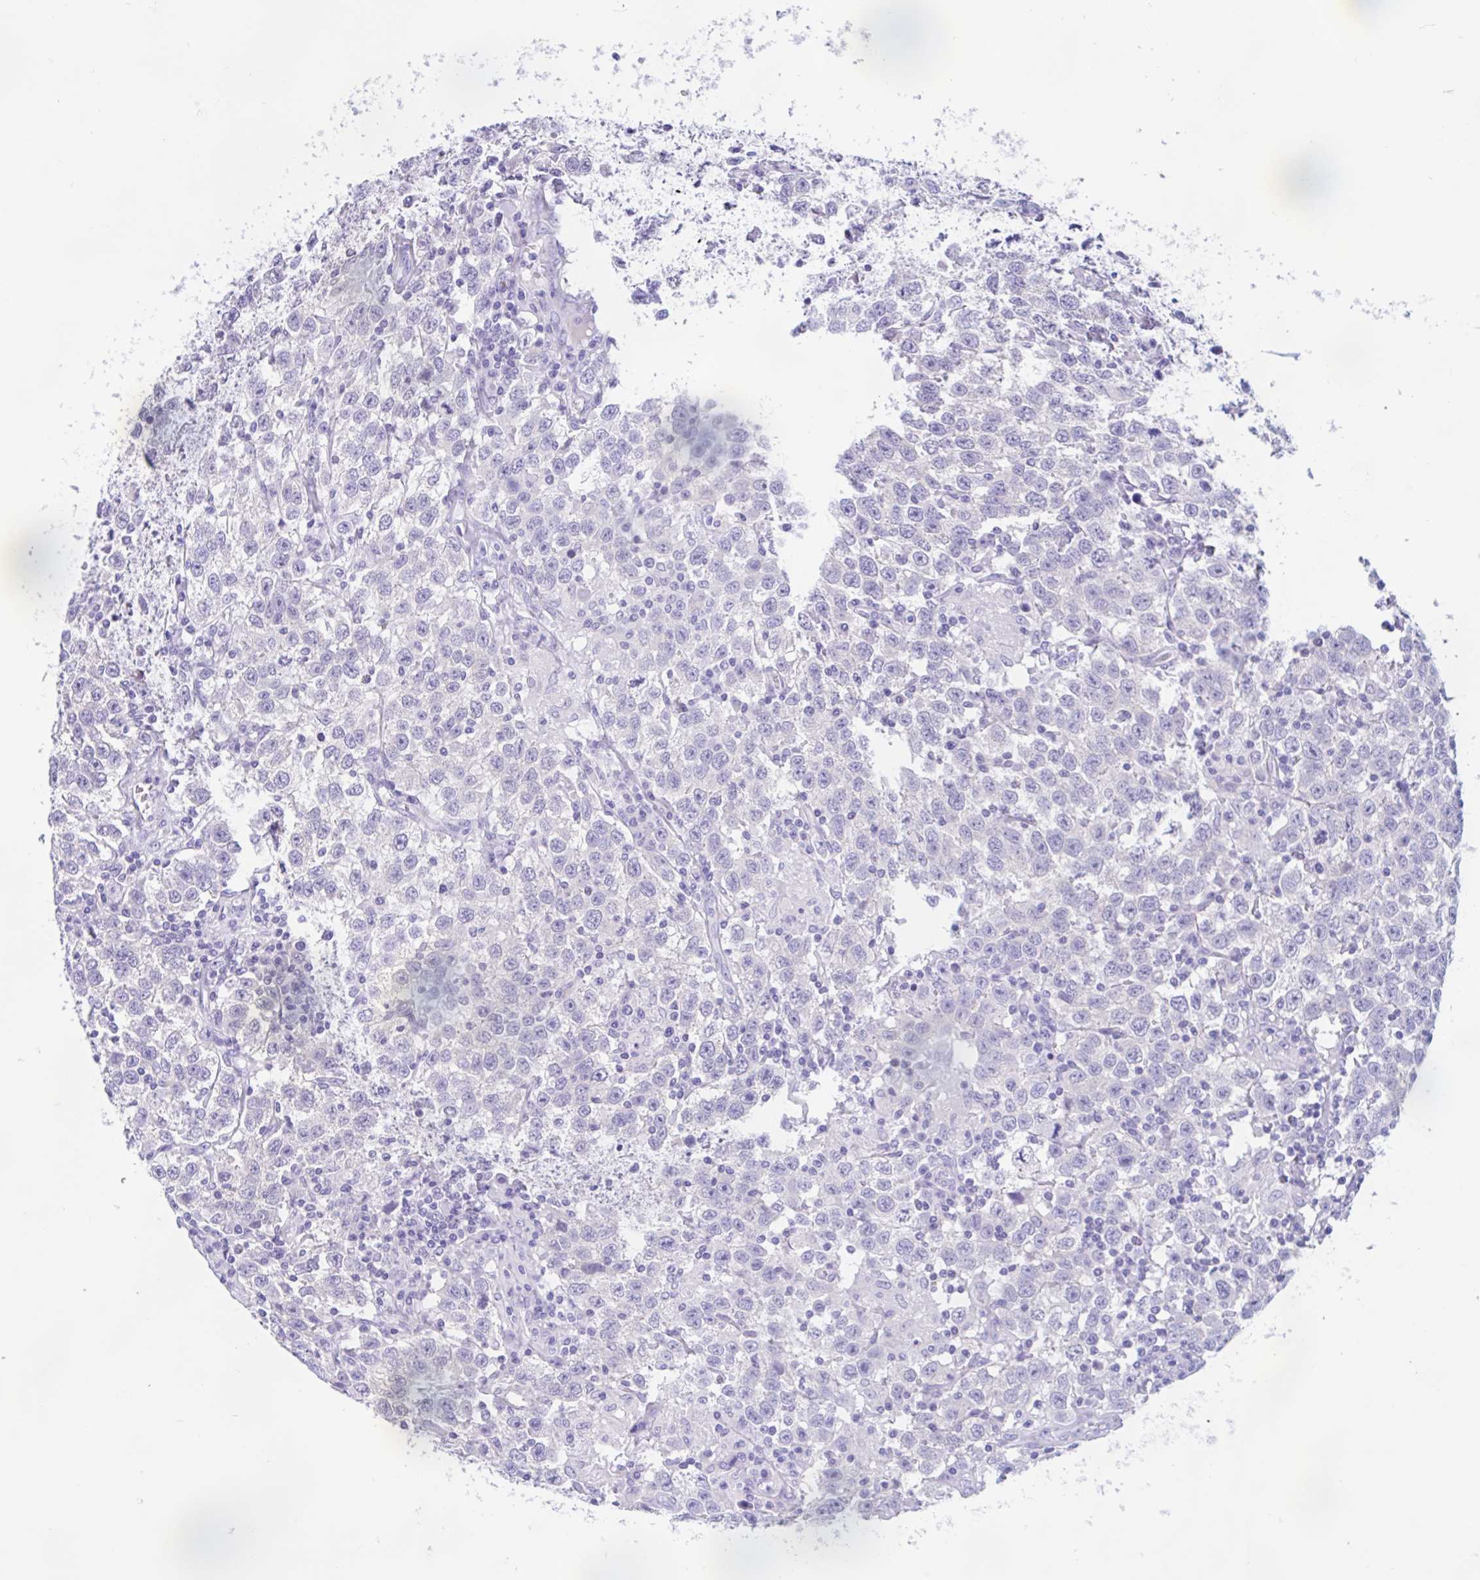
{"staining": {"intensity": "negative", "quantity": "none", "location": "none"}, "tissue": "testis cancer", "cell_type": "Tumor cells", "image_type": "cancer", "snomed": [{"axis": "morphology", "description": "Seminoma, NOS"}, {"axis": "topography", "description": "Testis"}], "caption": "A micrograph of human testis cancer (seminoma) is negative for staining in tumor cells.", "gene": "ZNF319", "patient": {"sex": "male", "age": 41}}